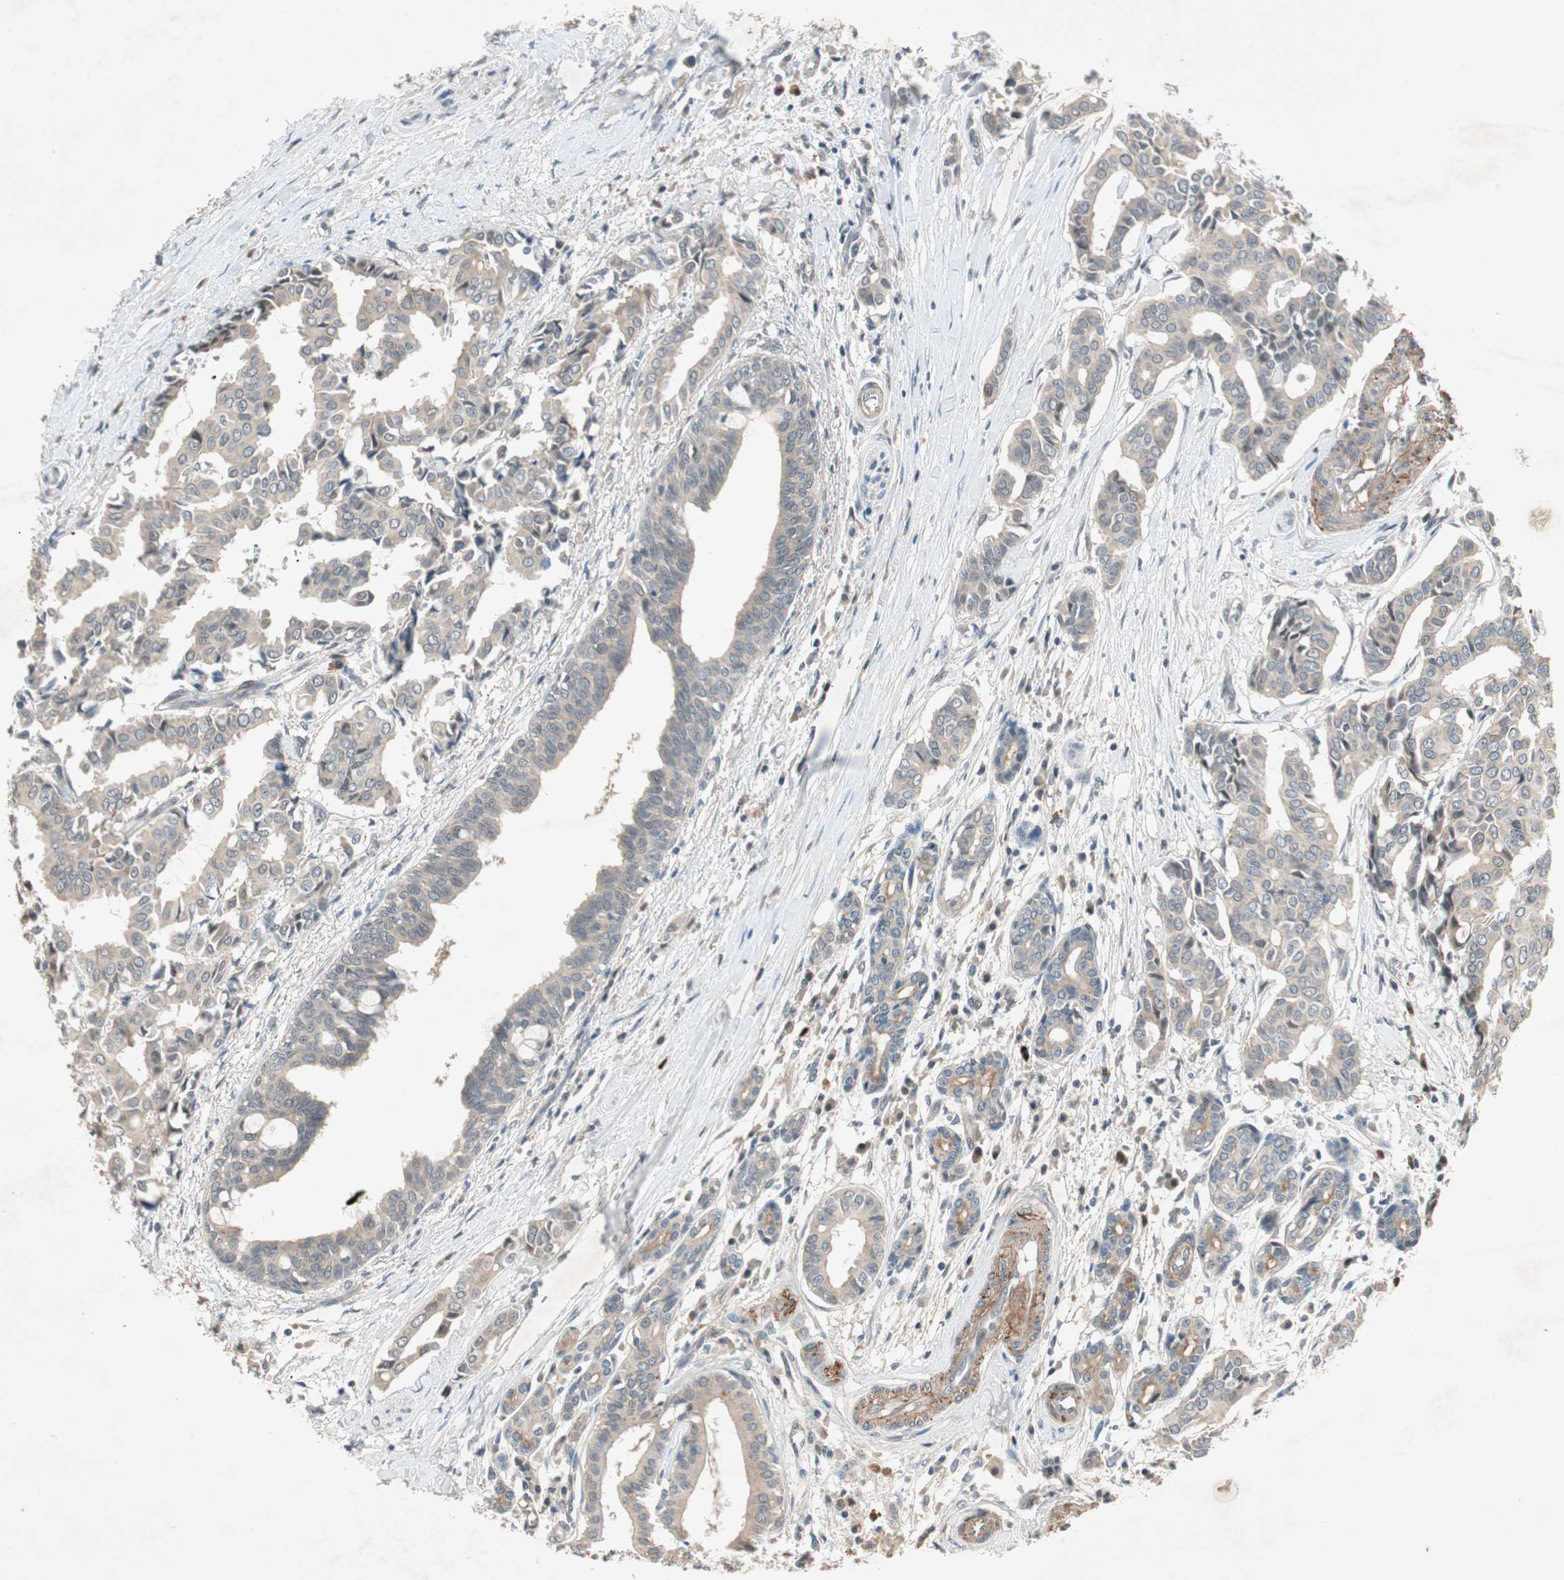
{"staining": {"intensity": "weak", "quantity": "<25%", "location": "cytoplasmic/membranous"}, "tissue": "head and neck cancer", "cell_type": "Tumor cells", "image_type": "cancer", "snomed": [{"axis": "morphology", "description": "Adenocarcinoma, NOS"}, {"axis": "topography", "description": "Salivary gland"}, {"axis": "topography", "description": "Head-Neck"}], "caption": "Histopathology image shows no protein positivity in tumor cells of head and neck cancer (adenocarcinoma) tissue.", "gene": "RNGTT", "patient": {"sex": "female", "age": 59}}